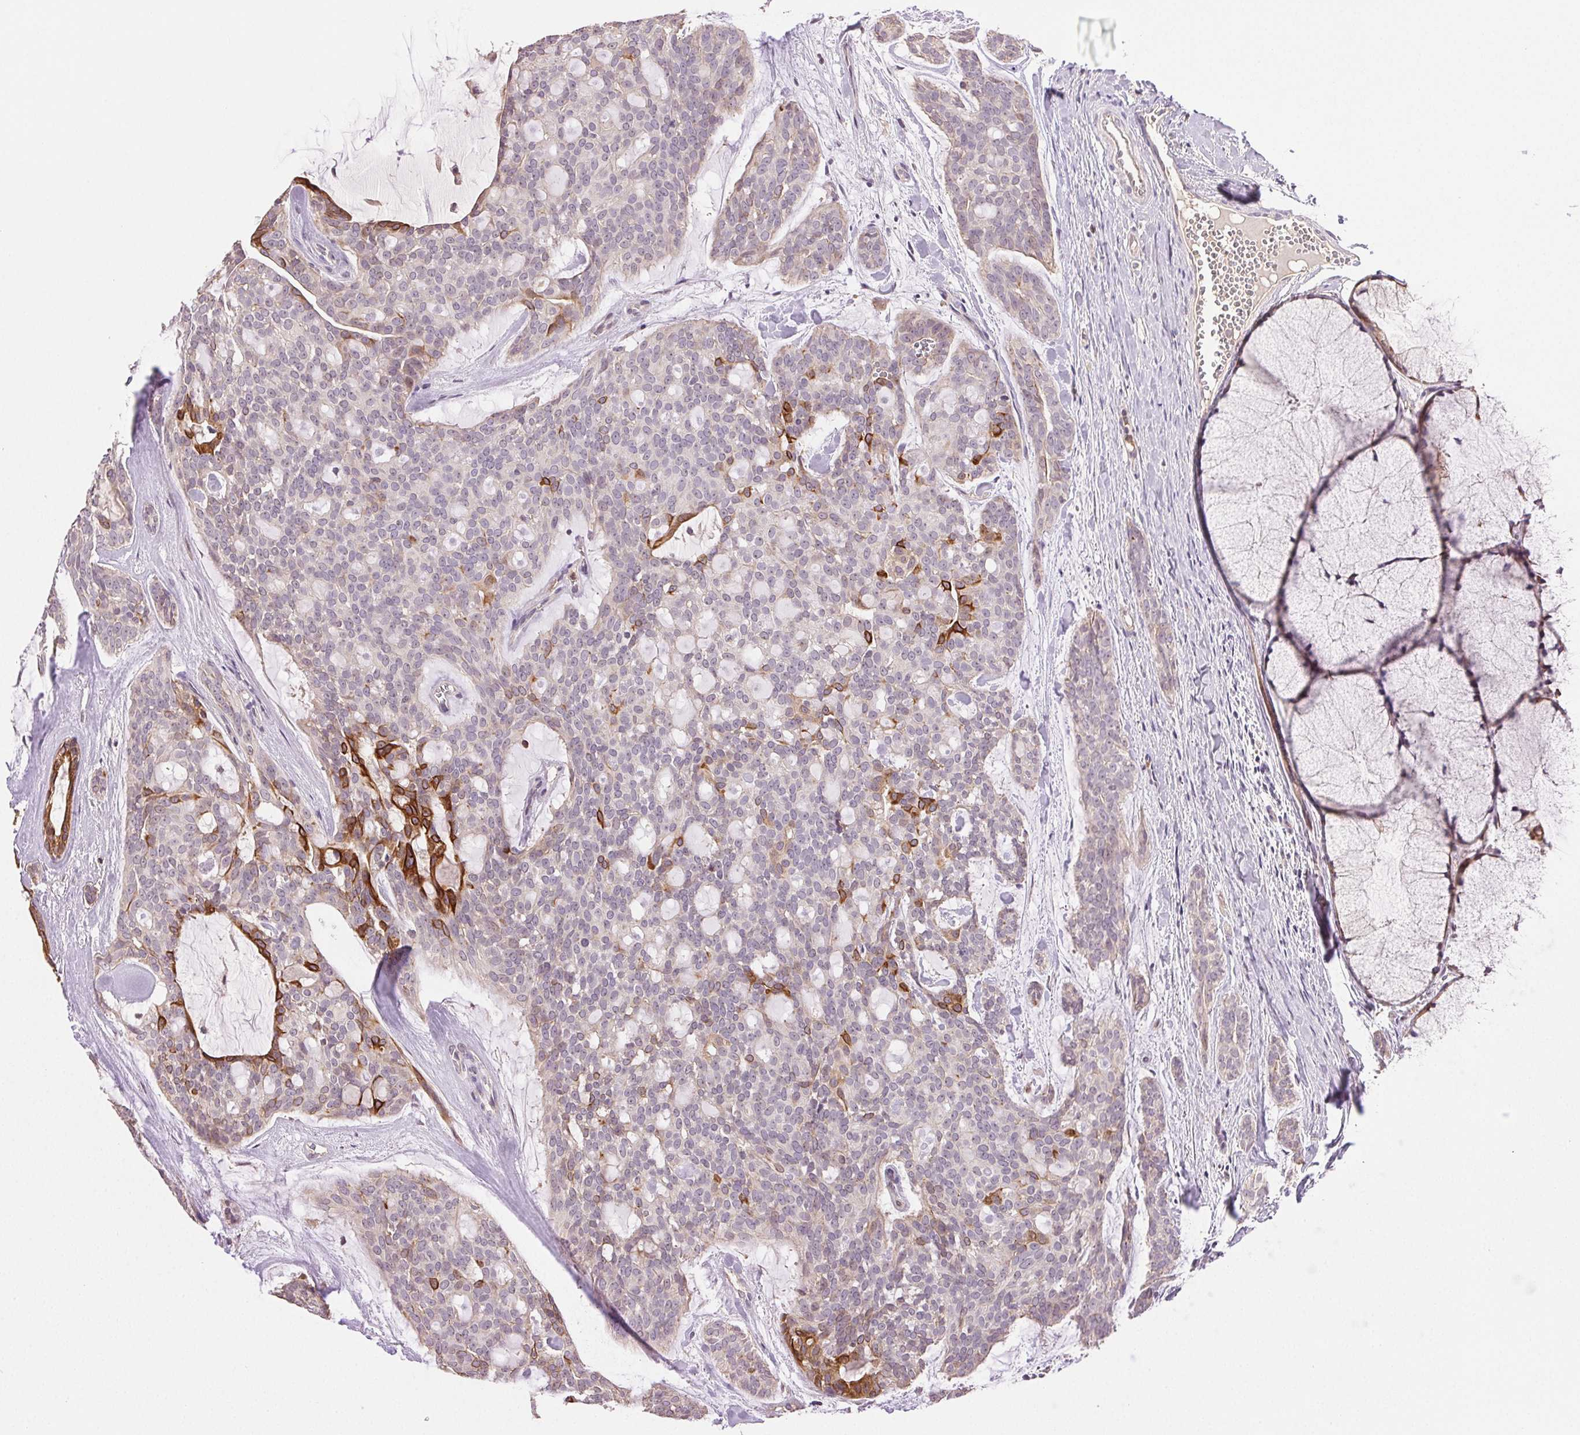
{"staining": {"intensity": "strong", "quantity": "<25%", "location": "cytoplasmic/membranous"}, "tissue": "head and neck cancer", "cell_type": "Tumor cells", "image_type": "cancer", "snomed": [{"axis": "morphology", "description": "Adenocarcinoma, NOS"}, {"axis": "topography", "description": "Head-Neck"}], "caption": "The photomicrograph reveals immunohistochemical staining of adenocarcinoma (head and neck). There is strong cytoplasmic/membranous positivity is appreciated in about <25% of tumor cells.", "gene": "TMEM253", "patient": {"sex": "male", "age": 66}}